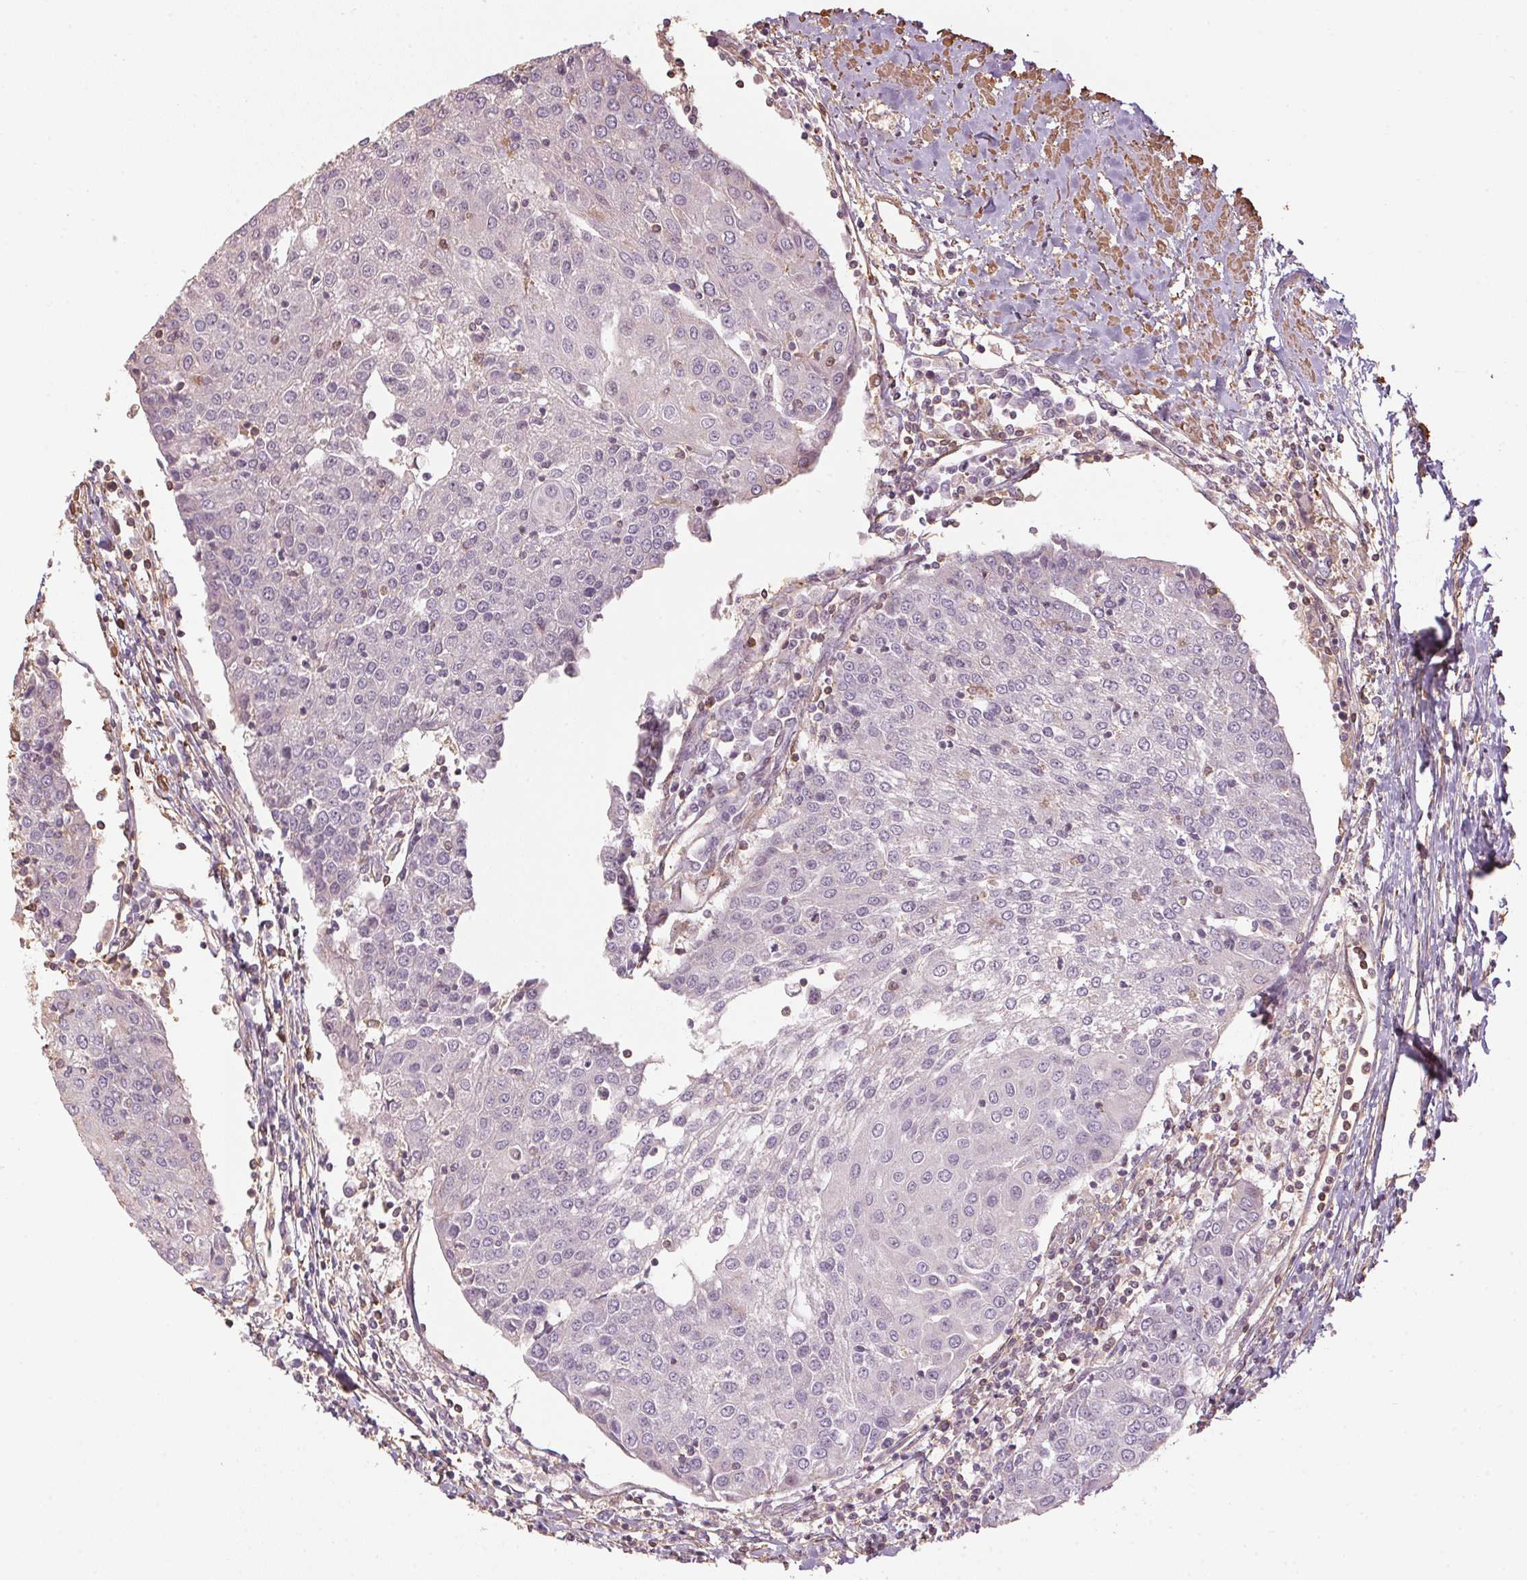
{"staining": {"intensity": "negative", "quantity": "none", "location": "none"}, "tissue": "urothelial cancer", "cell_type": "Tumor cells", "image_type": "cancer", "snomed": [{"axis": "morphology", "description": "Urothelial carcinoma, High grade"}, {"axis": "topography", "description": "Urinary bladder"}], "caption": "A photomicrograph of human urothelial cancer is negative for staining in tumor cells.", "gene": "QDPR", "patient": {"sex": "female", "age": 85}}